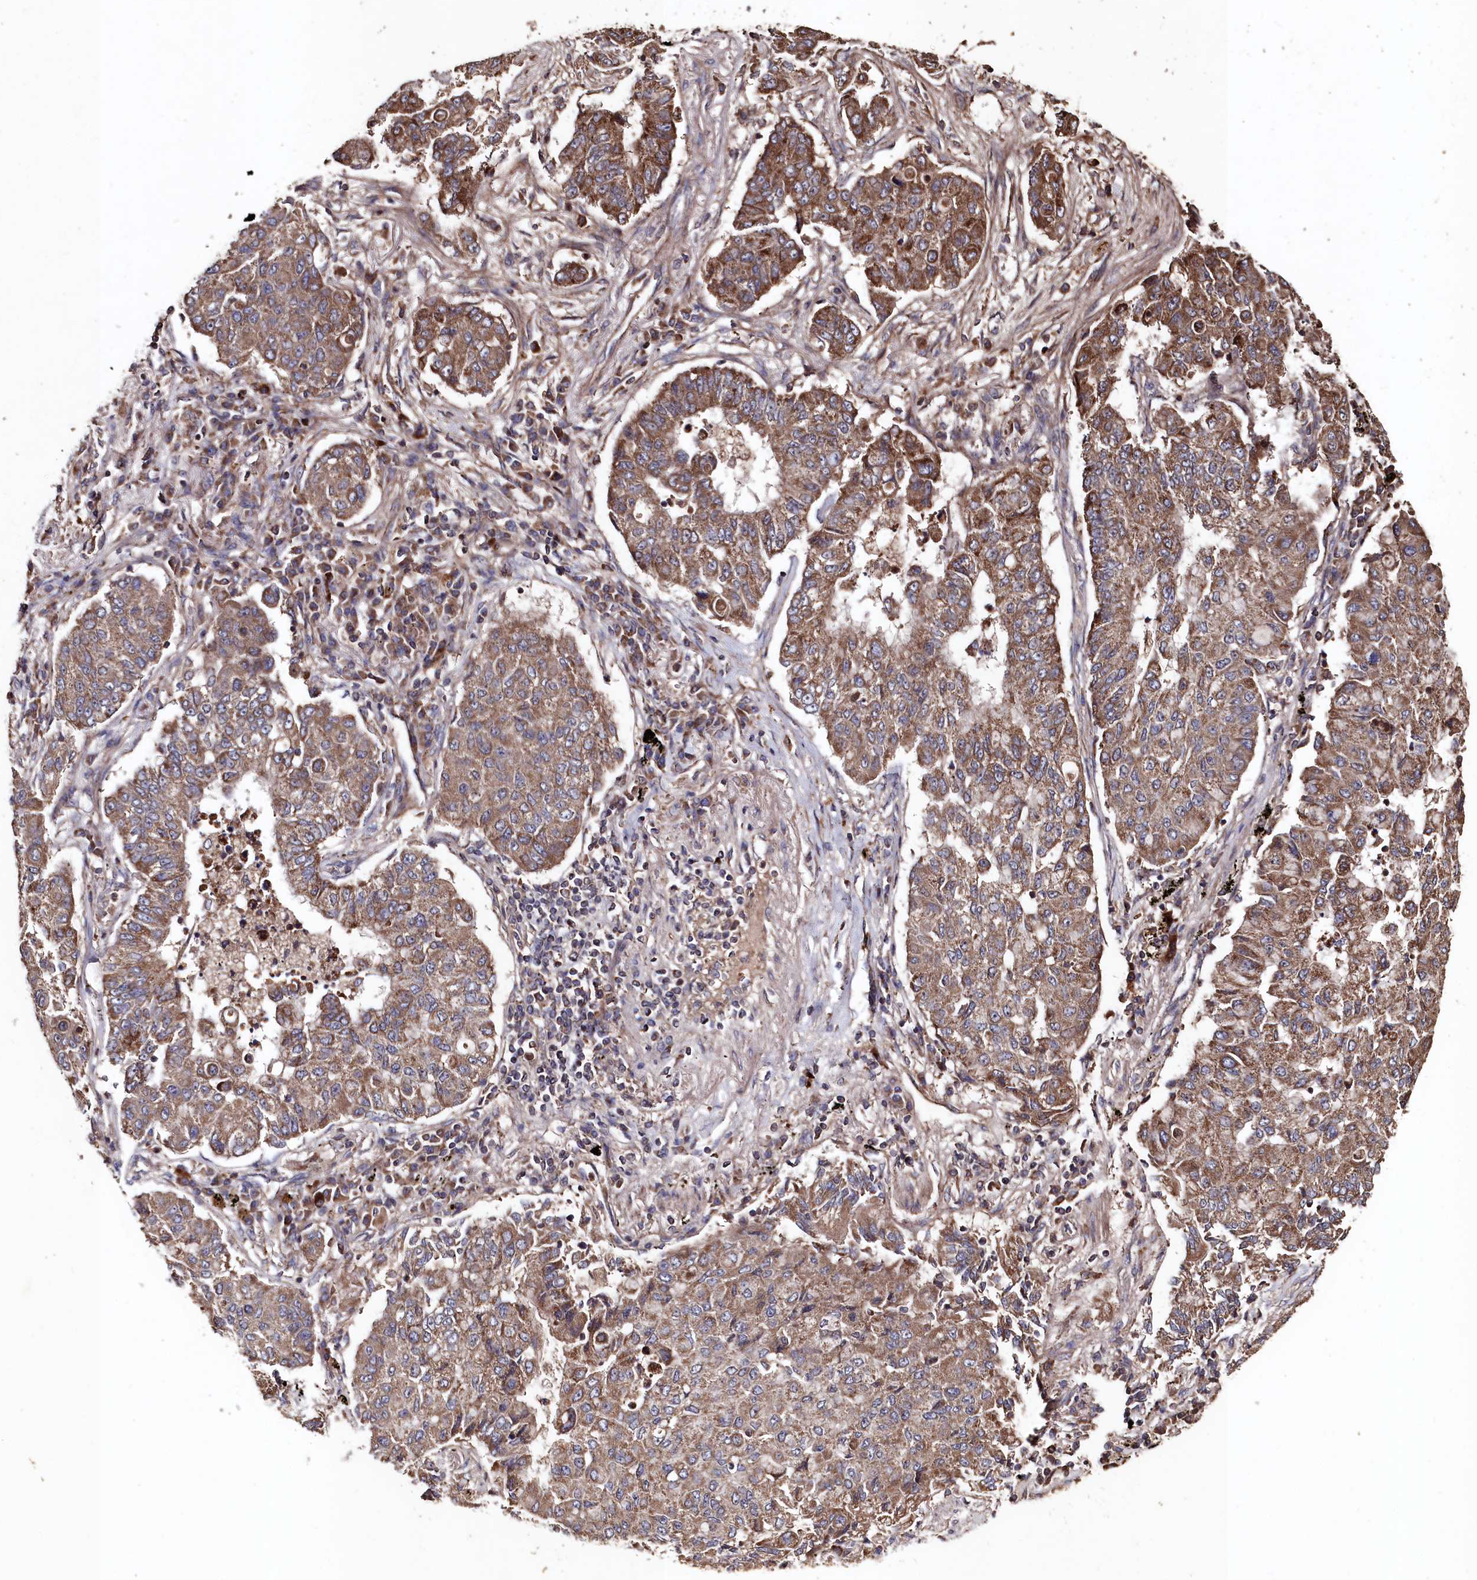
{"staining": {"intensity": "moderate", "quantity": ">75%", "location": "cytoplasmic/membranous"}, "tissue": "lung cancer", "cell_type": "Tumor cells", "image_type": "cancer", "snomed": [{"axis": "morphology", "description": "Squamous cell carcinoma, NOS"}, {"axis": "topography", "description": "Lung"}], "caption": "Brown immunohistochemical staining in squamous cell carcinoma (lung) demonstrates moderate cytoplasmic/membranous expression in about >75% of tumor cells. (DAB IHC with brightfield microscopy, high magnification).", "gene": "MYO1H", "patient": {"sex": "male", "age": 74}}